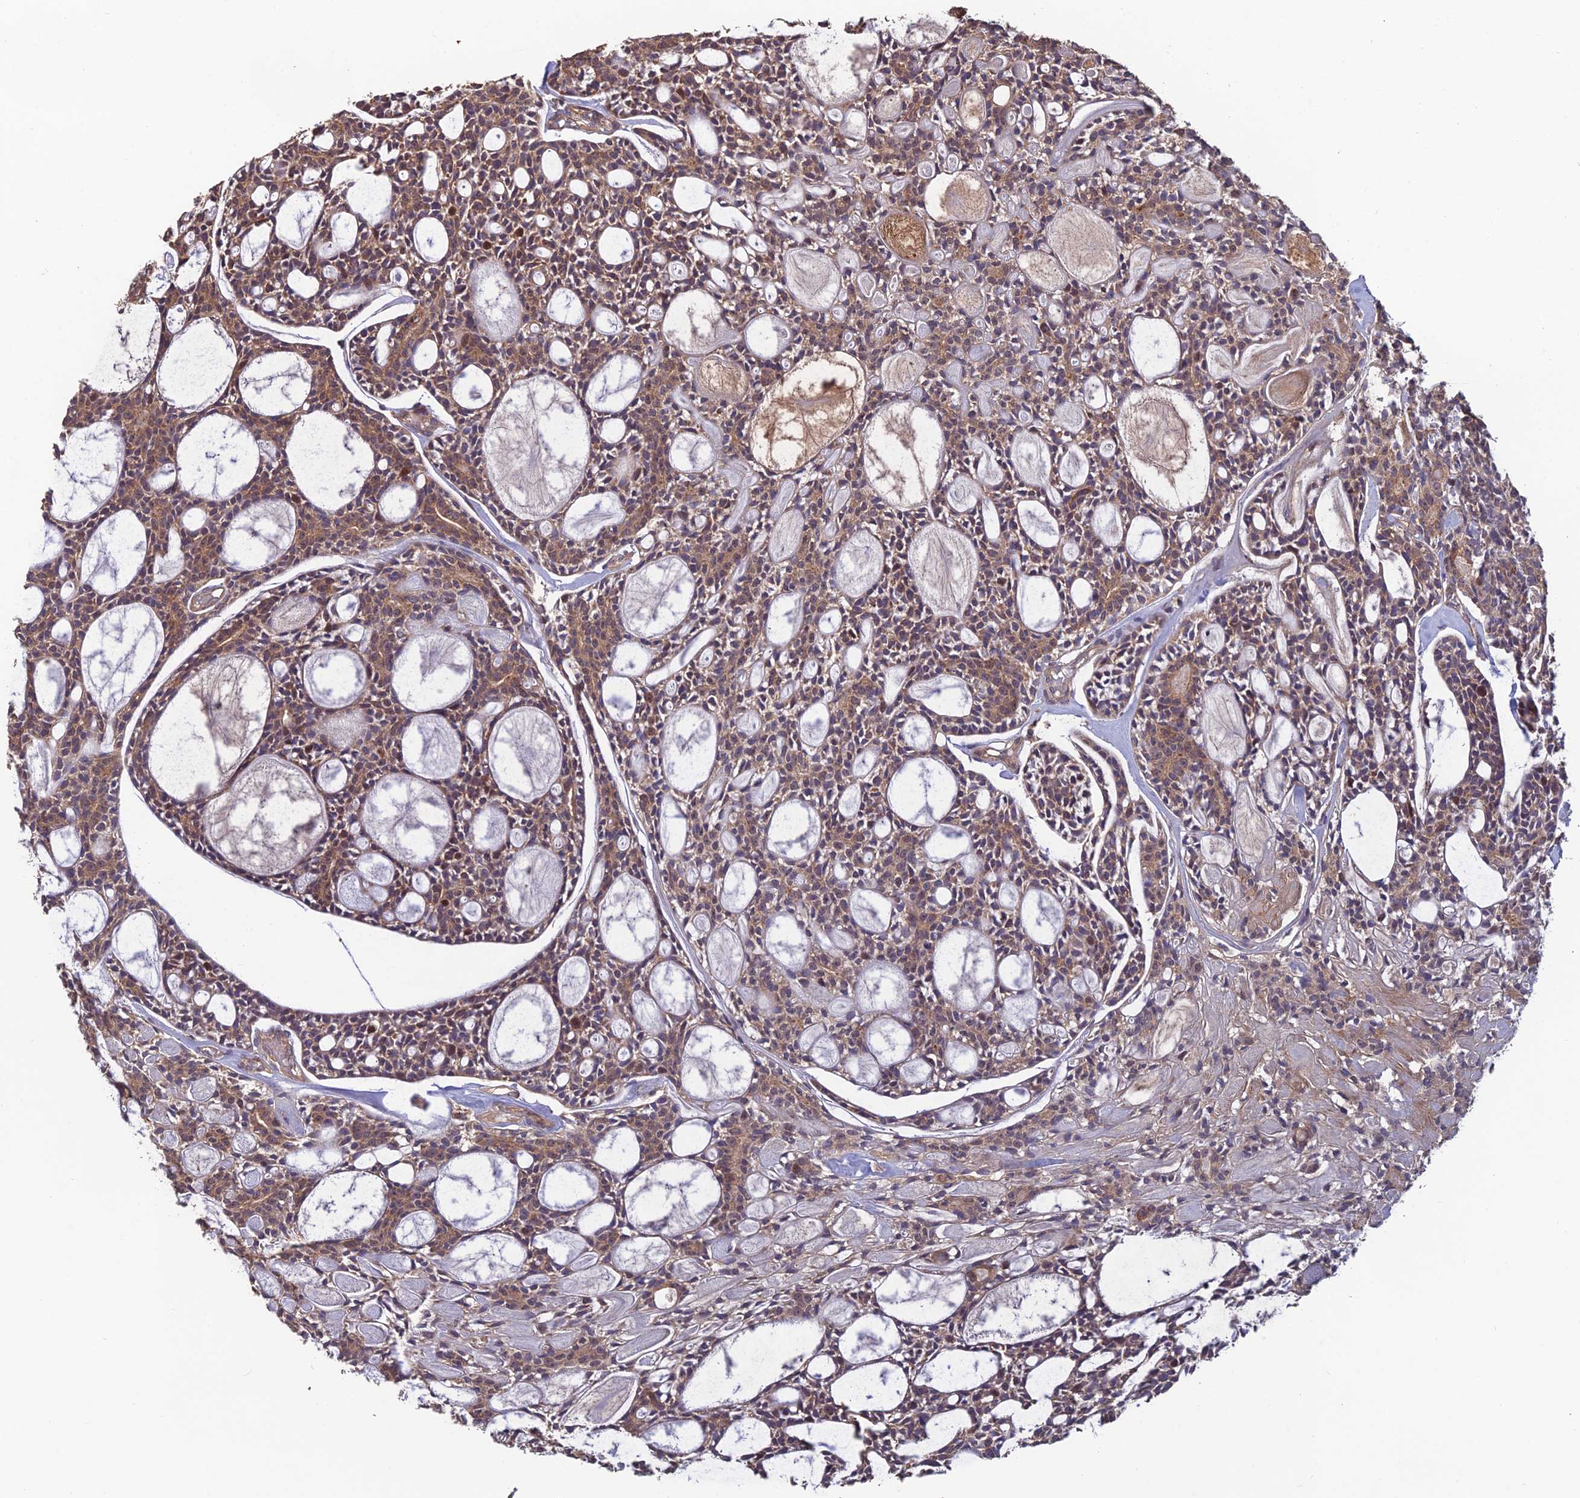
{"staining": {"intensity": "moderate", "quantity": ">75%", "location": "cytoplasmic/membranous"}, "tissue": "head and neck cancer", "cell_type": "Tumor cells", "image_type": "cancer", "snomed": [{"axis": "morphology", "description": "Adenocarcinoma, NOS"}, {"axis": "topography", "description": "Salivary gland"}, {"axis": "topography", "description": "Head-Neck"}], "caption": "The immunohistochemical stain shows moderate cytoplasmic/membranous positivity in tumor cells of head and neck adenocarcinoma tissue.", "gene": "SHISA5", "patient": {"sex": "male", "age": 55}}